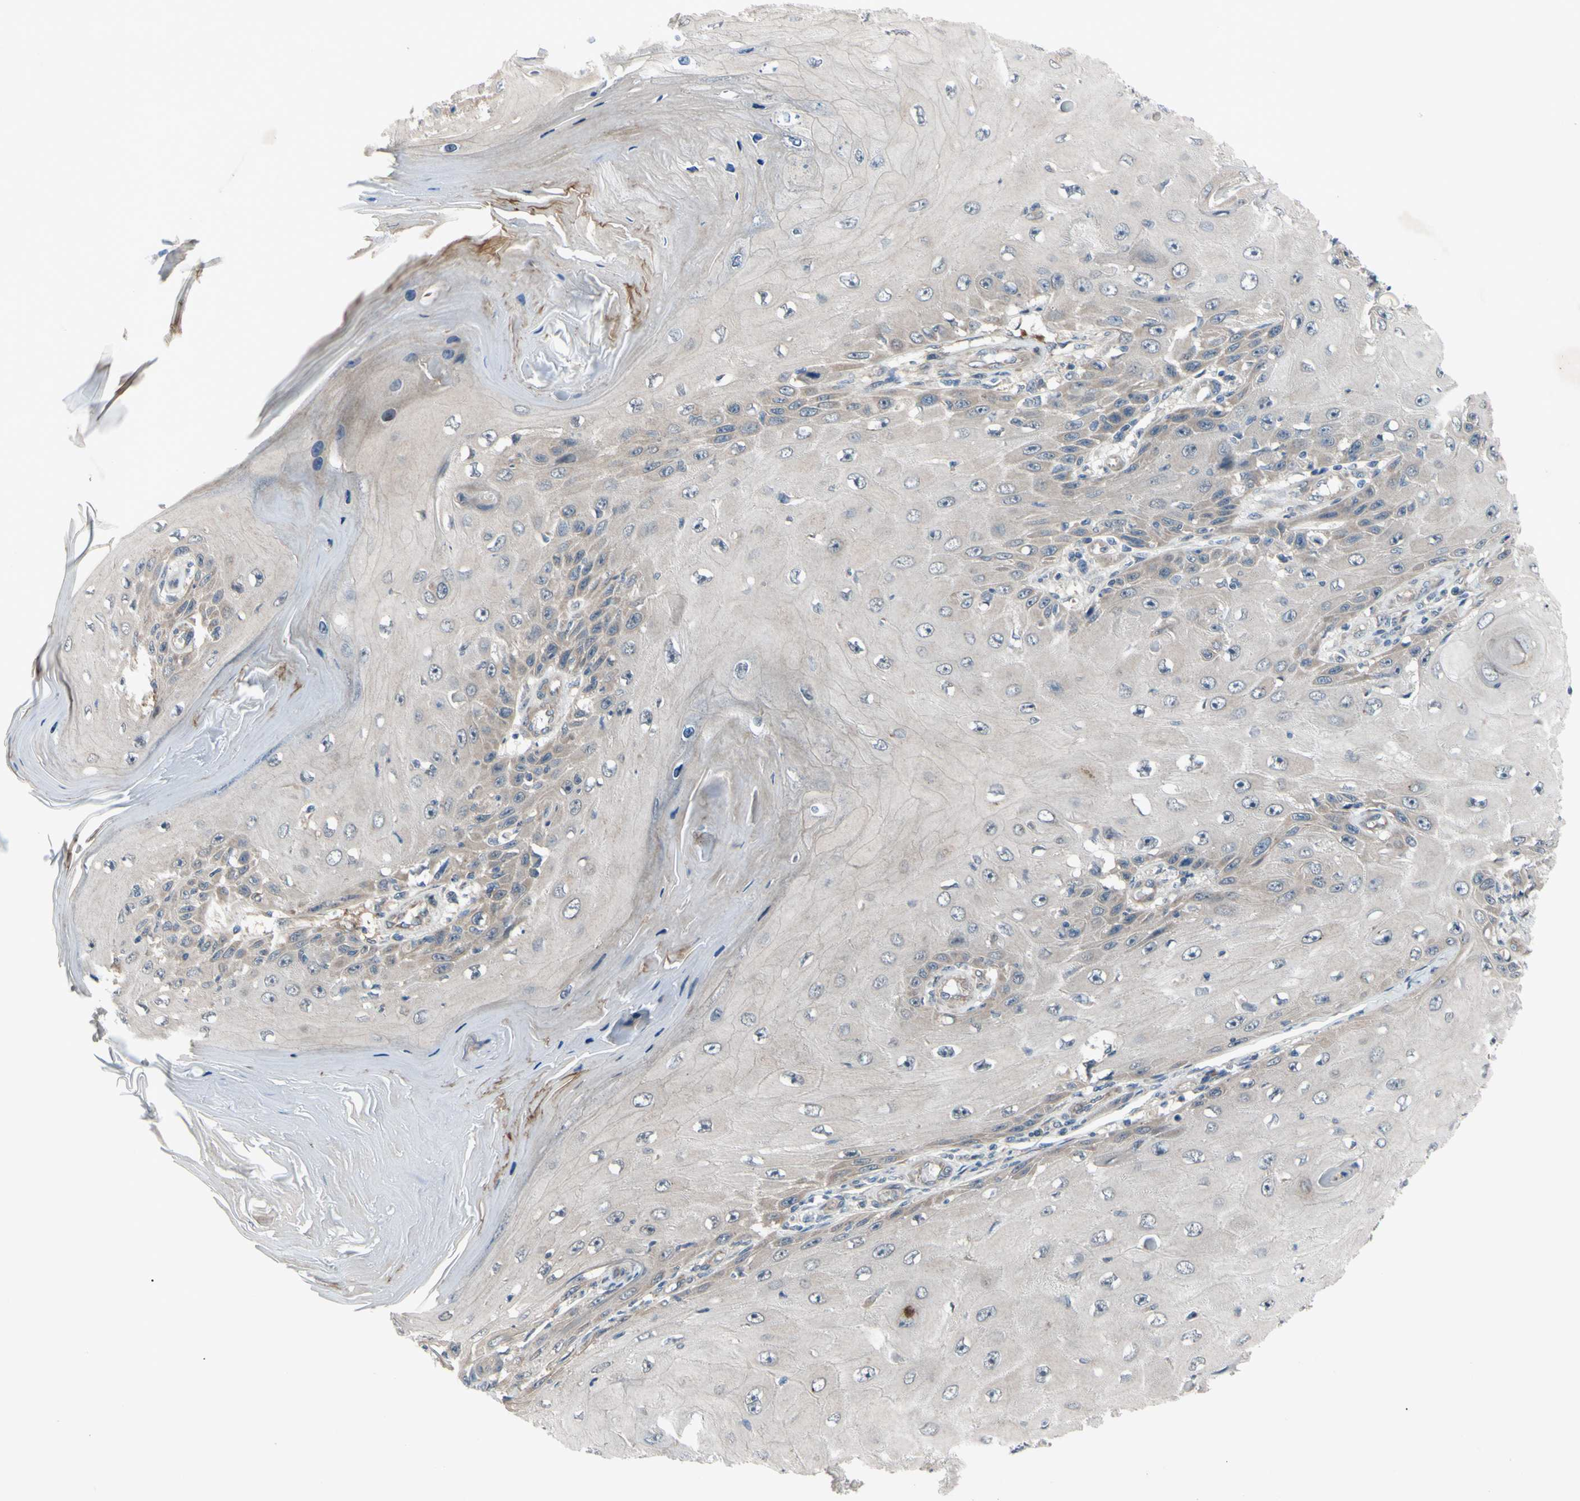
{"staining": {"intensity": "weak", "quantity": "<25%", "location": "cytoplasmic/membranous"}, "tissue": "skin cancer", "cell_type": "Tumor cells", "image_type": "cancer", "snomed": [{"axis": "morphology", "description": "Squamous cell carcinoma, NOS"}, {"axis": "topography", "description": "Skin"}], "caption": "Tumor cells show no significant staining in squamous cell carcinoma (skin).", "gene": "SVIL", "patient": {"sex": "female", "age": 73}}